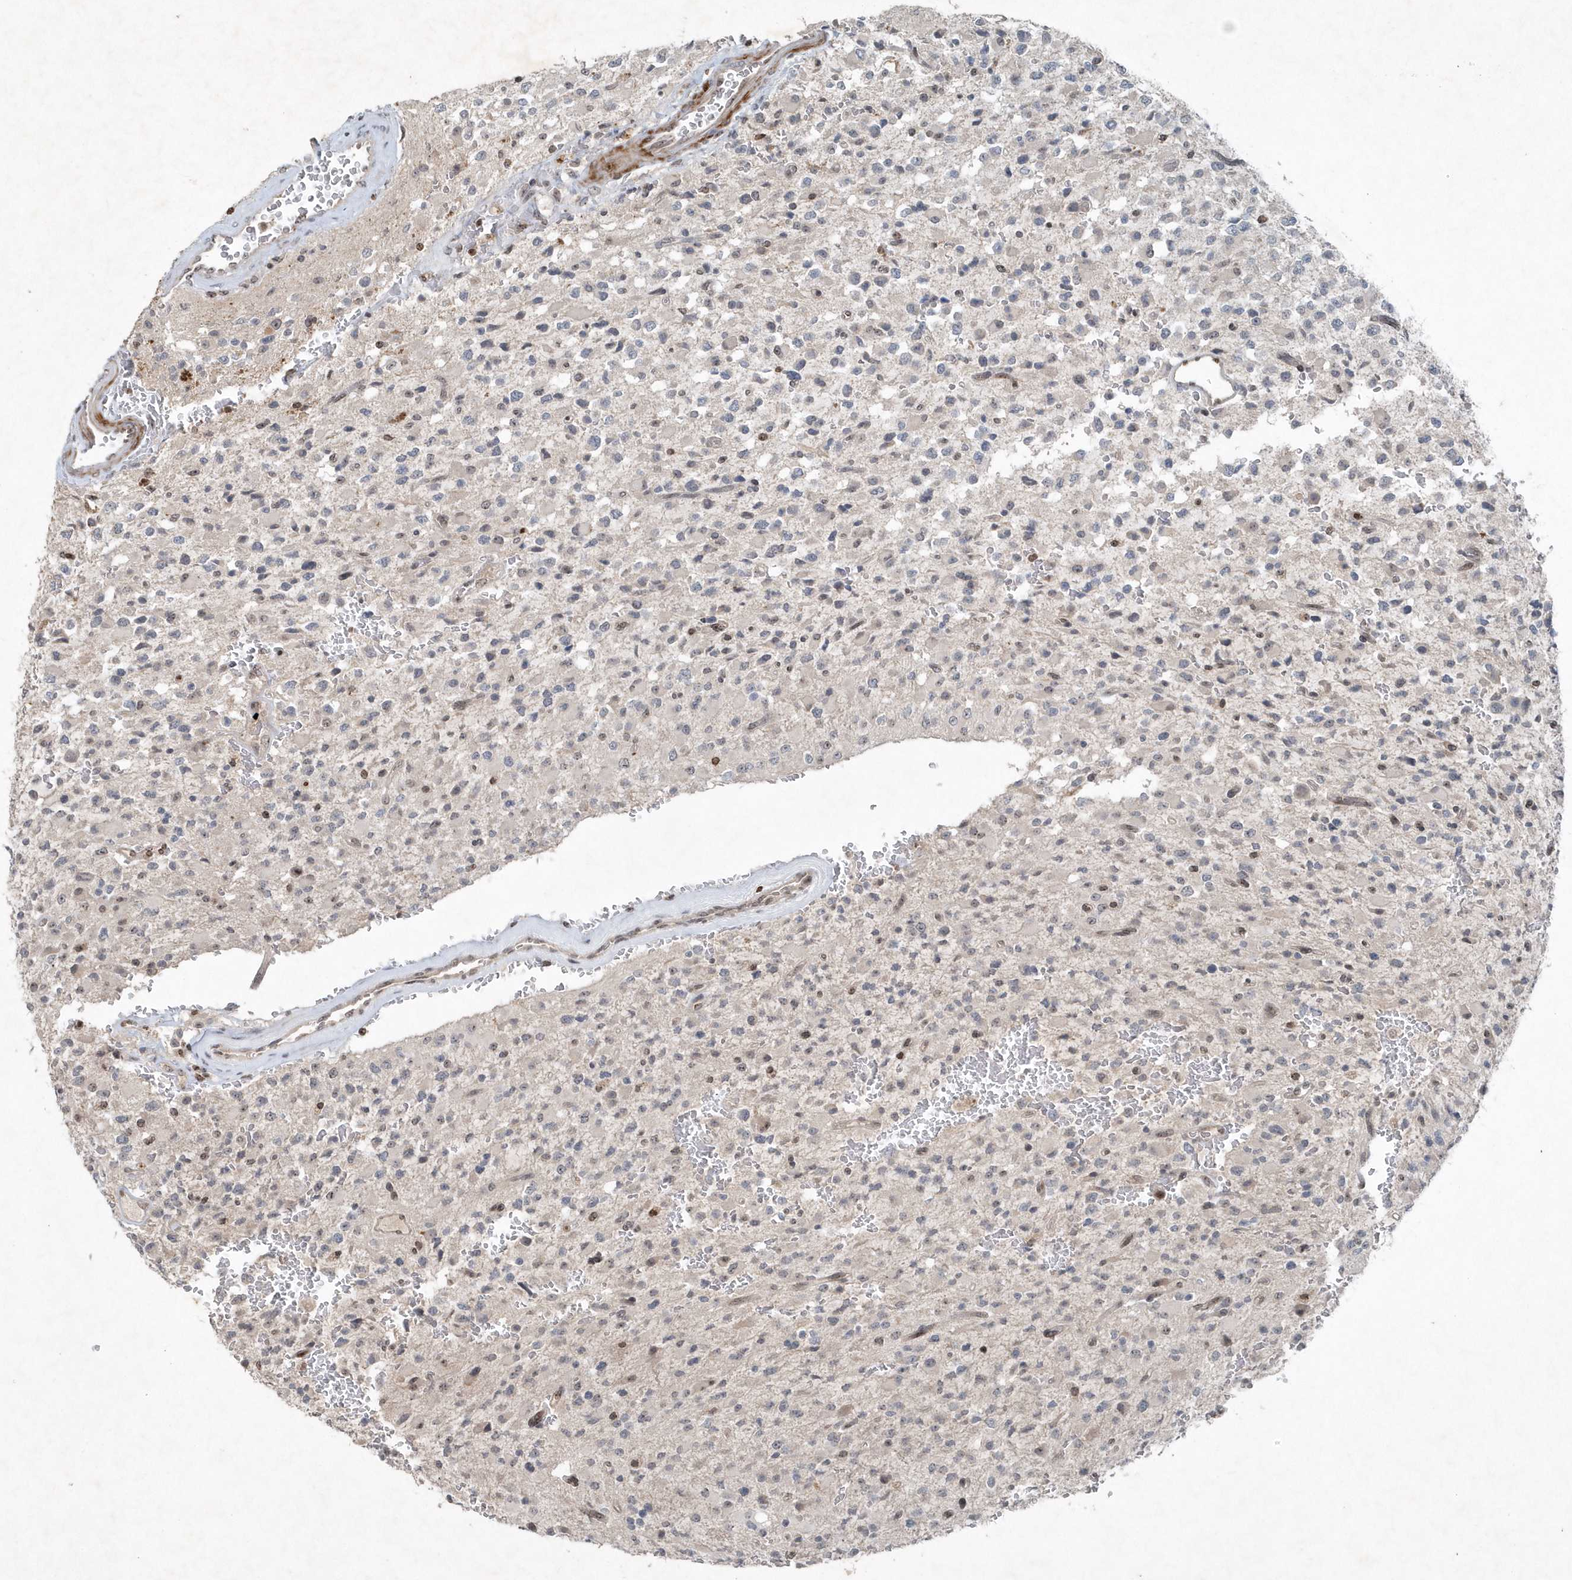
{"staining": {"intensity": "negative", "quantity": "none", "location": "none"}, "tissue": "glioma", "cell_type": "Tumor cells", "image_type": "cancer", "snomed": [{"axis": "morphology", "description": "Glioma, malignant, High grade"}, {"axis": "topography", "description": "Brain"}], "caption": "A high-resolution photomicrograph shows IHC staining of malignant glioma (high-grade), which reveals no significant expression in tumor cells. The staining is performed using DAB (3,3'-diaminobenzidine) brown chromogen with nuclei counter-stained in using hematoxylin.", "gene": "QTRT2", "patient": {"sex": "male", "age": 34}}